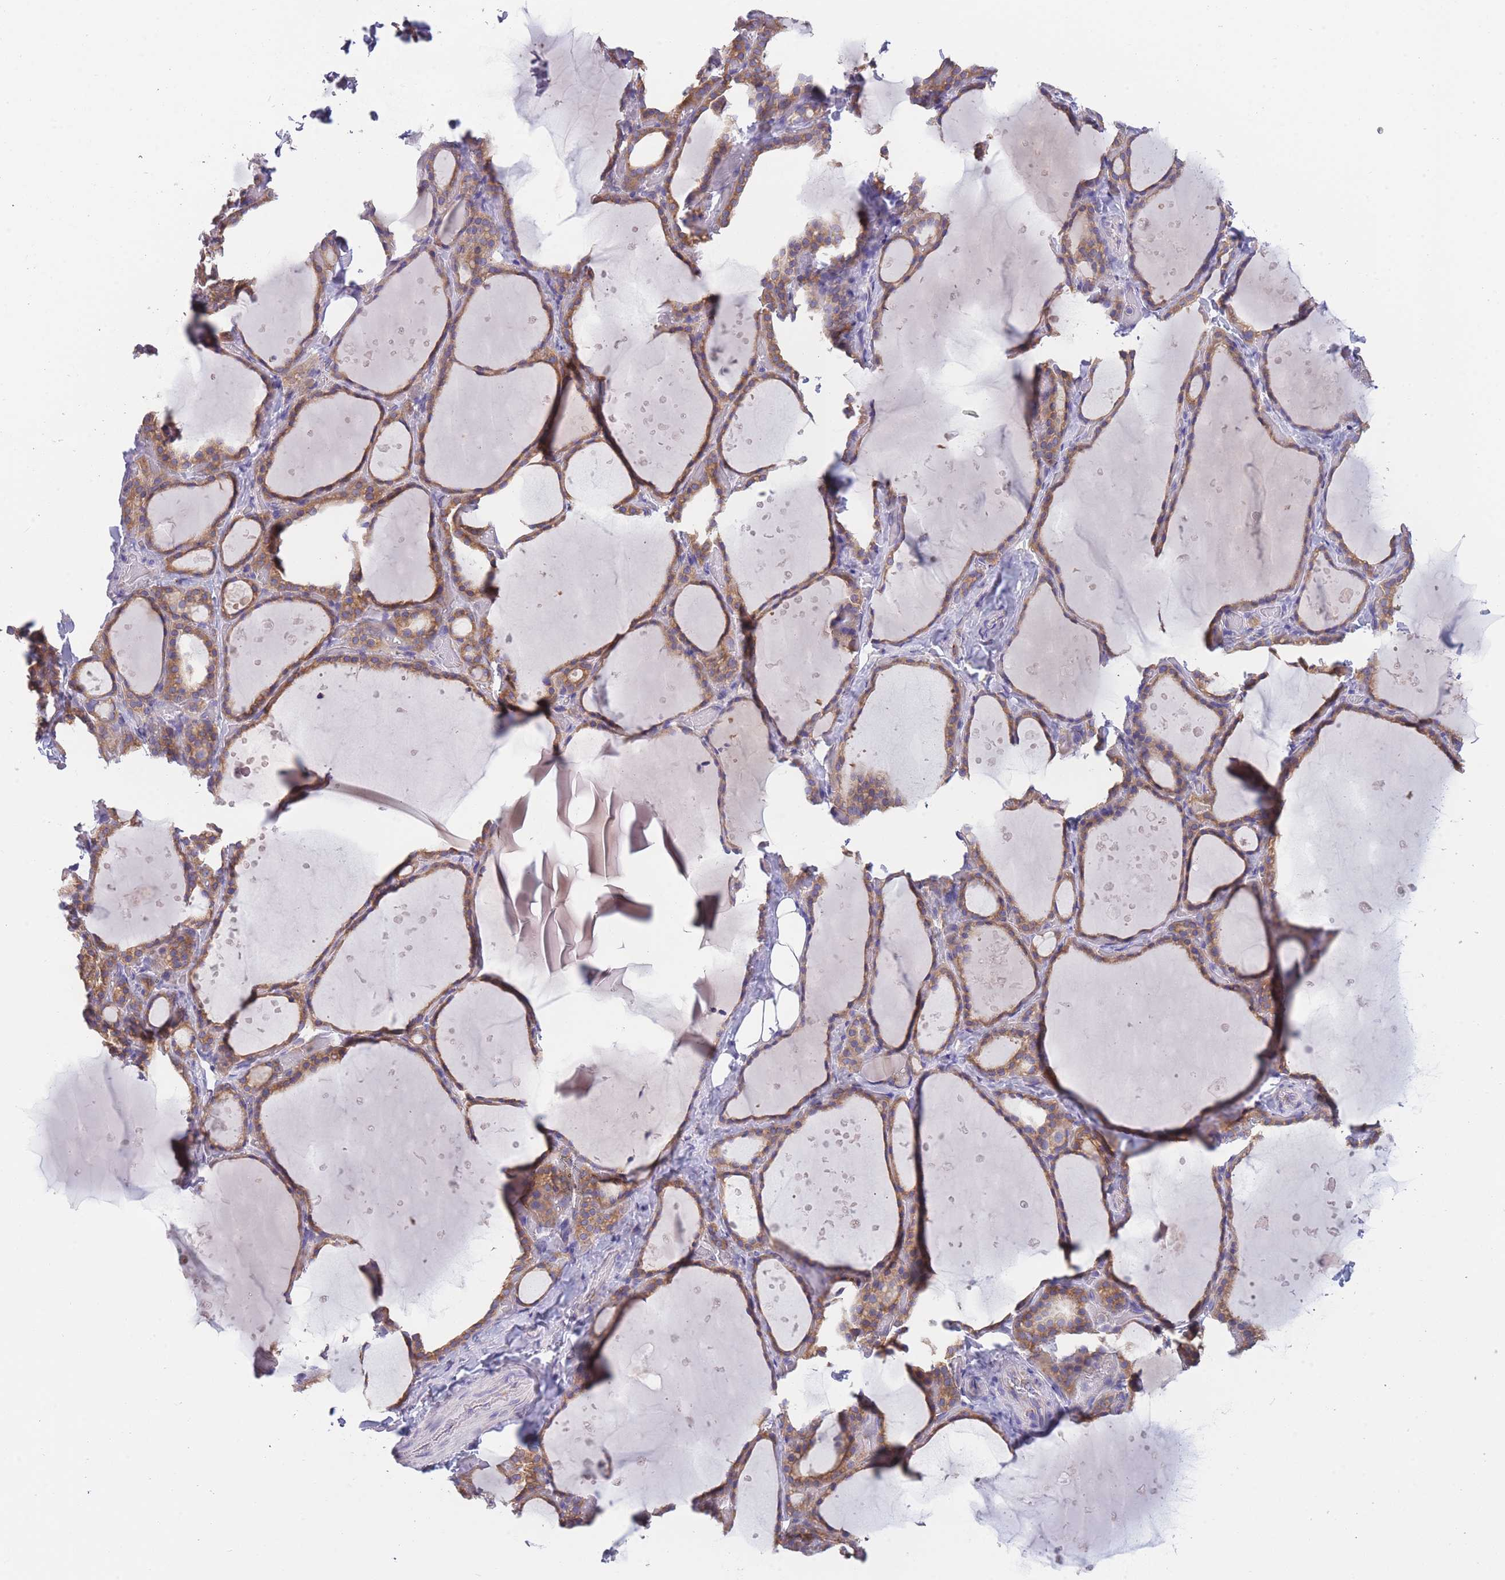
{"staining": {"intensity": "moderate", "quantity": ">75%", "location": "cytoplasmic/membranous"}, "tissue": "thyroid gland", "cell_type": "Glandular cells", "image_type": "normal", "snomed": [{"axis": "morphology", "description": "Normal tissue, NOS"}, {"axis": "topography", "description": "Thyroid gland"}], "caption": "An IHC image of normal tissue is shown. Protein staining in brown highlights moderate cytoplasmic/membranous positivity in thyroid gland within glandular cells.", "gene": "COPG1", "patient": {"sex": "female", "age": 44}}